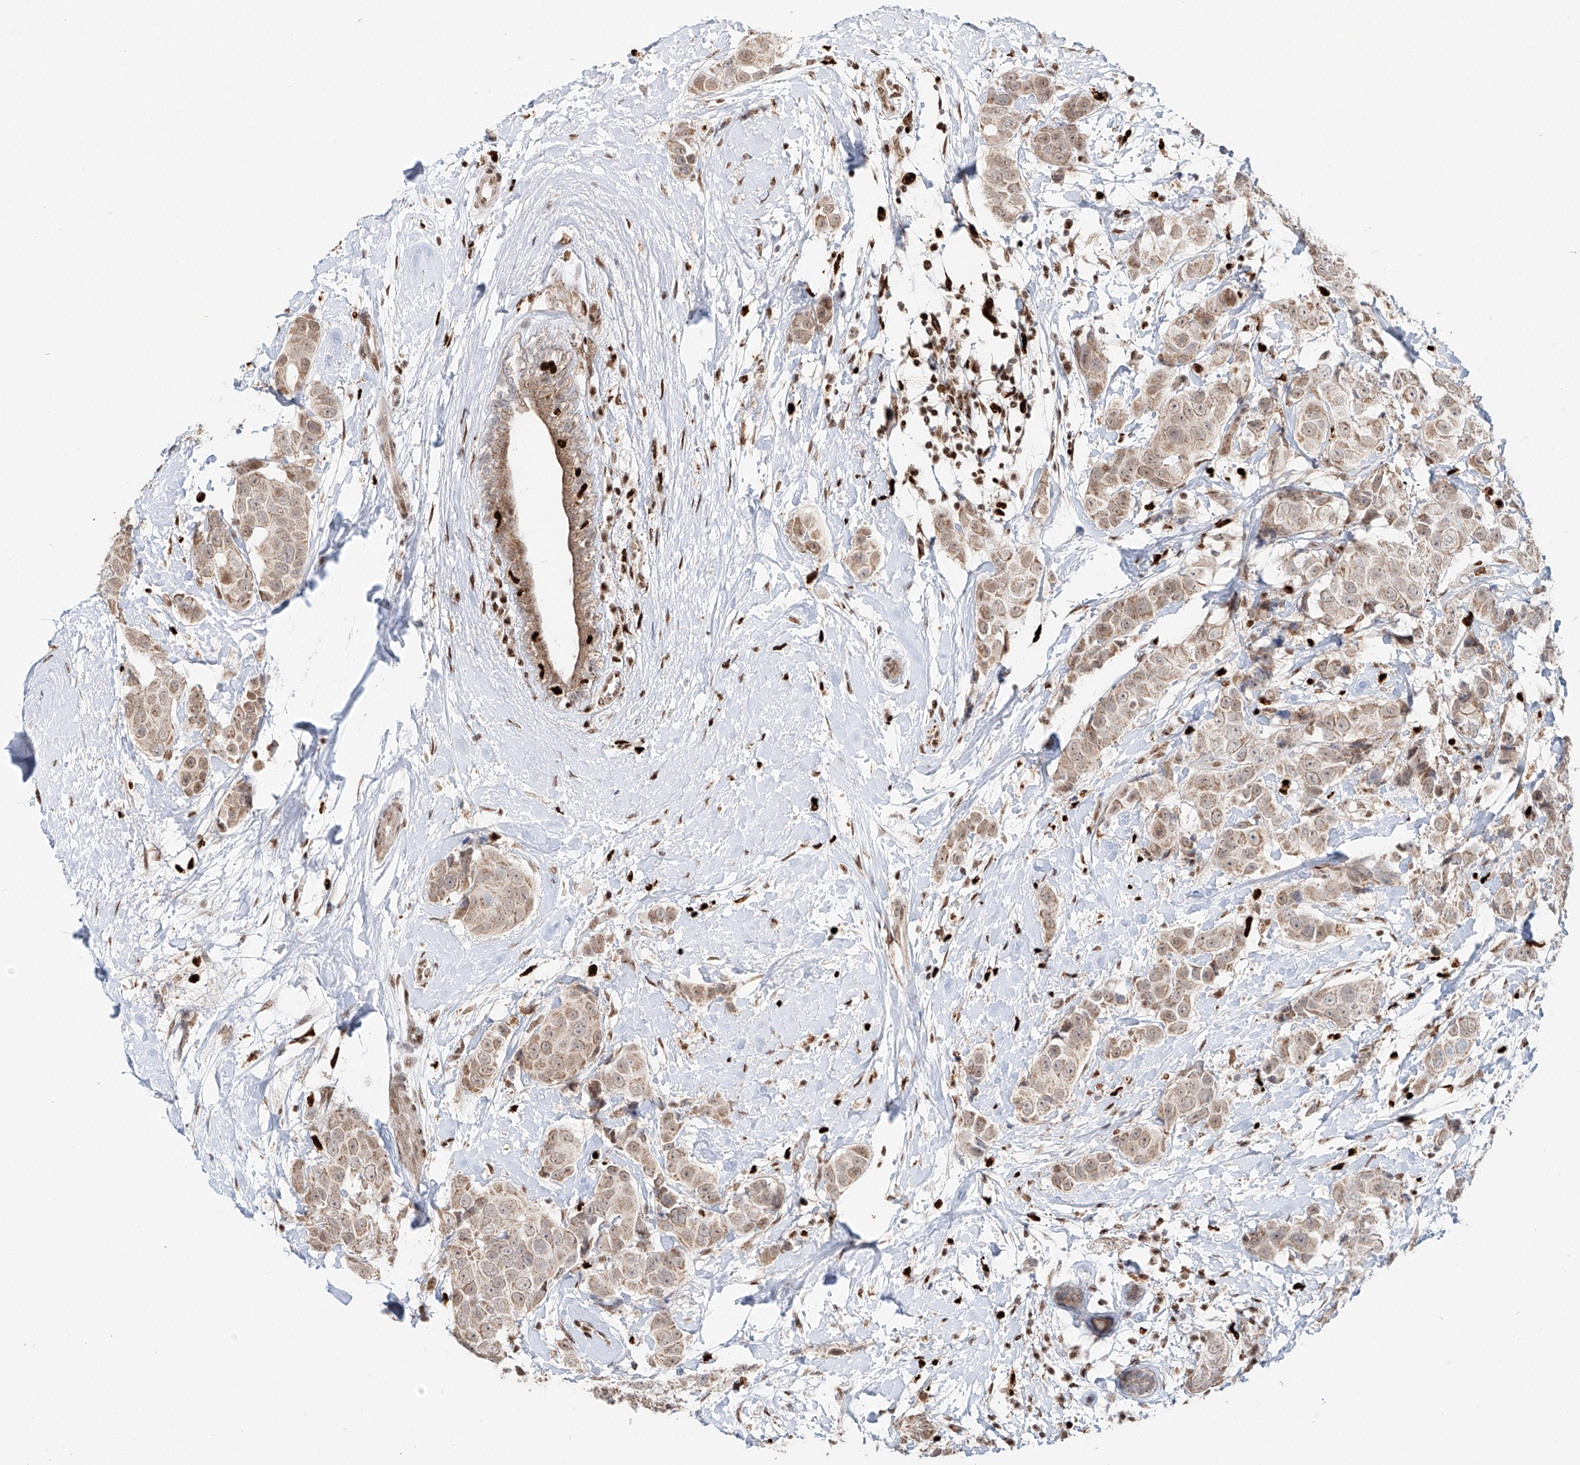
{"staining": {"intensity": "moderate", "quantity": ">75%", "location": "cytoplasmic/membranous,nuclear"}, "tissue": "breast cancer", "cell_type": "Tumor cells", "image_type": "cancer", "snomed": [{"axis": "morphology", "description": "Normal tissue, NOS"}, {"axis": "morphology", "description": "Duct carcinoma"}, {"axis": "topography", "description": "Breast"}], "caption": "Breast cancer (intraductal carcinoma) stained for a protein (brown) shows moderate cytoplasmic/membranous and nuclear positive expression in about >75% of tumor cells.", "gene": "DZIP1L", "patient": {"sex": "female", "age": 39}}